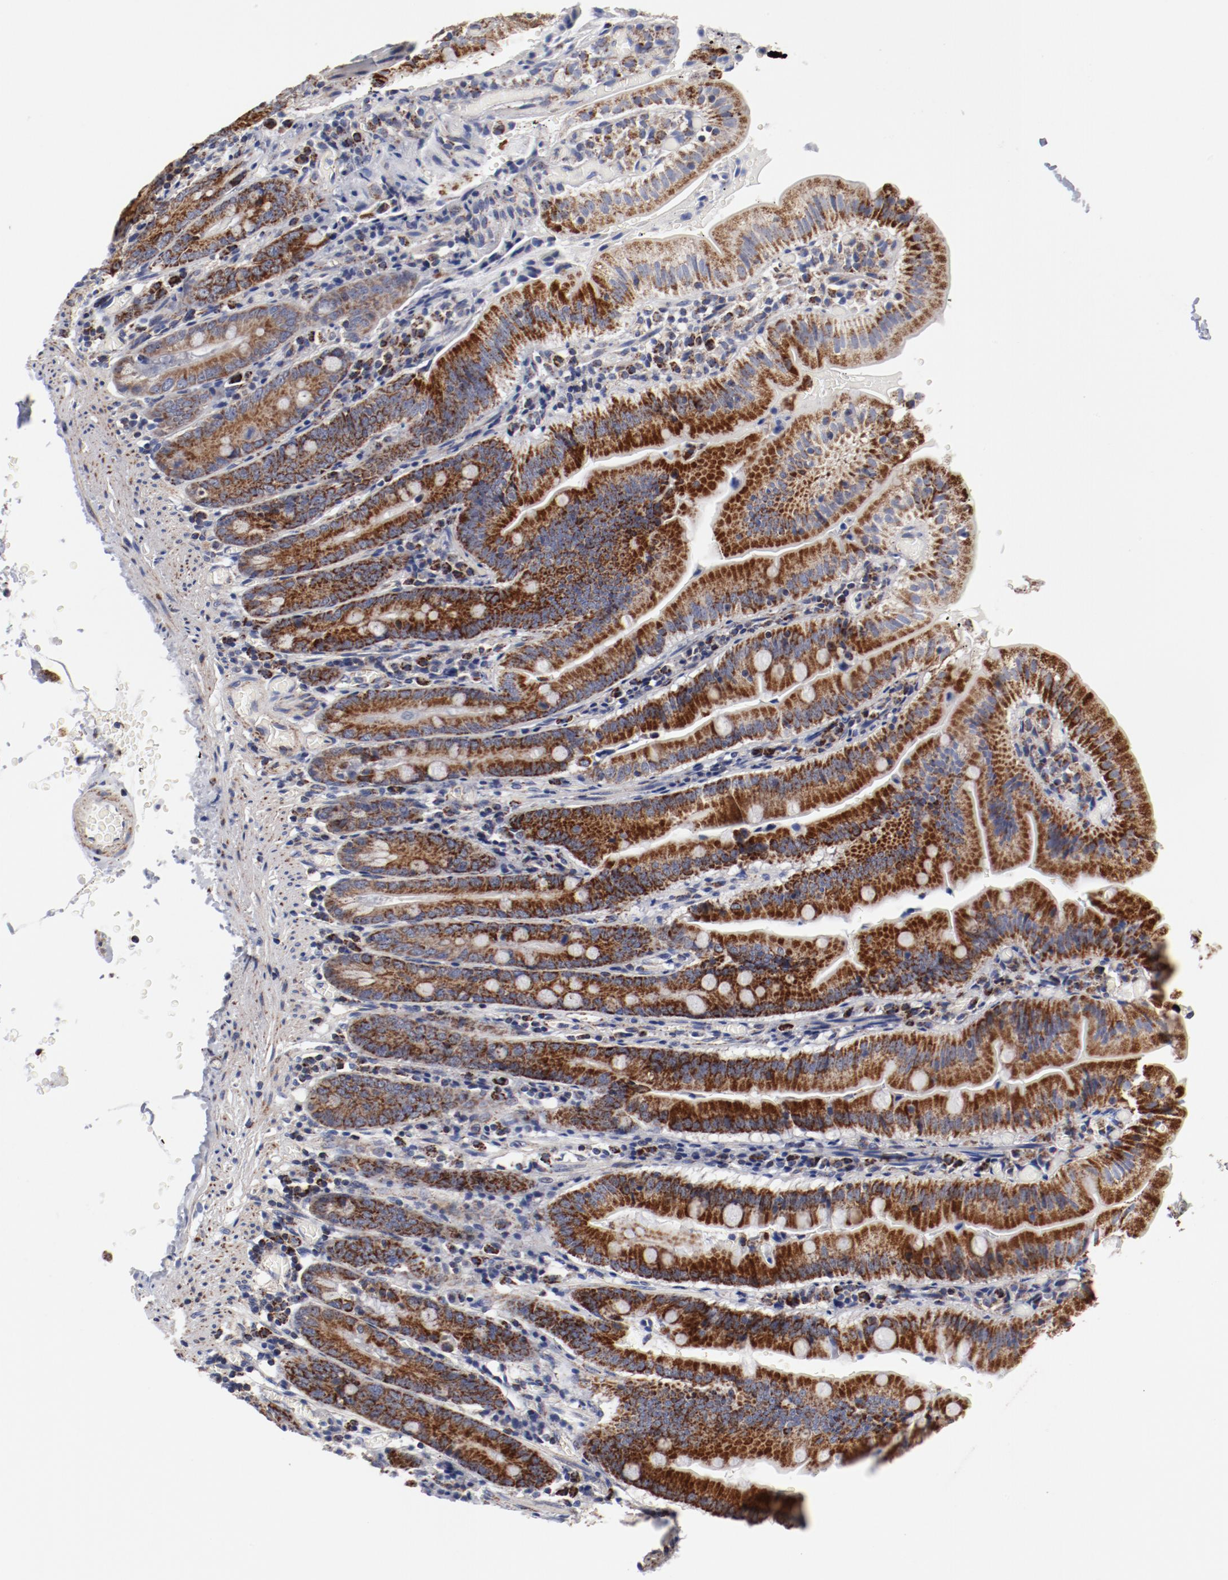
{"staining": {"intensity": "strong", "quantity": "25%-75%", "location": "cytoplasmic/membranous"}, "tissue": "small intestine", "cell_type": "Glandular cells", "image_type": "normal", "snomed": [{"axis": "morphology", "description": "Normal tissue, NOS"}, {"axis": "topography", "description": "Small intestine"}], "caption": "Strong cytoplasmic/membranous protein positivity is present in about 25%-75% of glandular cells in small intestine. Using DAB (brown) and hematoxylin (blue) stains, captured at high magnification using brightfield microscopy.", "gene": "NDUFV2", "patient": {"sex": "male", "age": 71}}